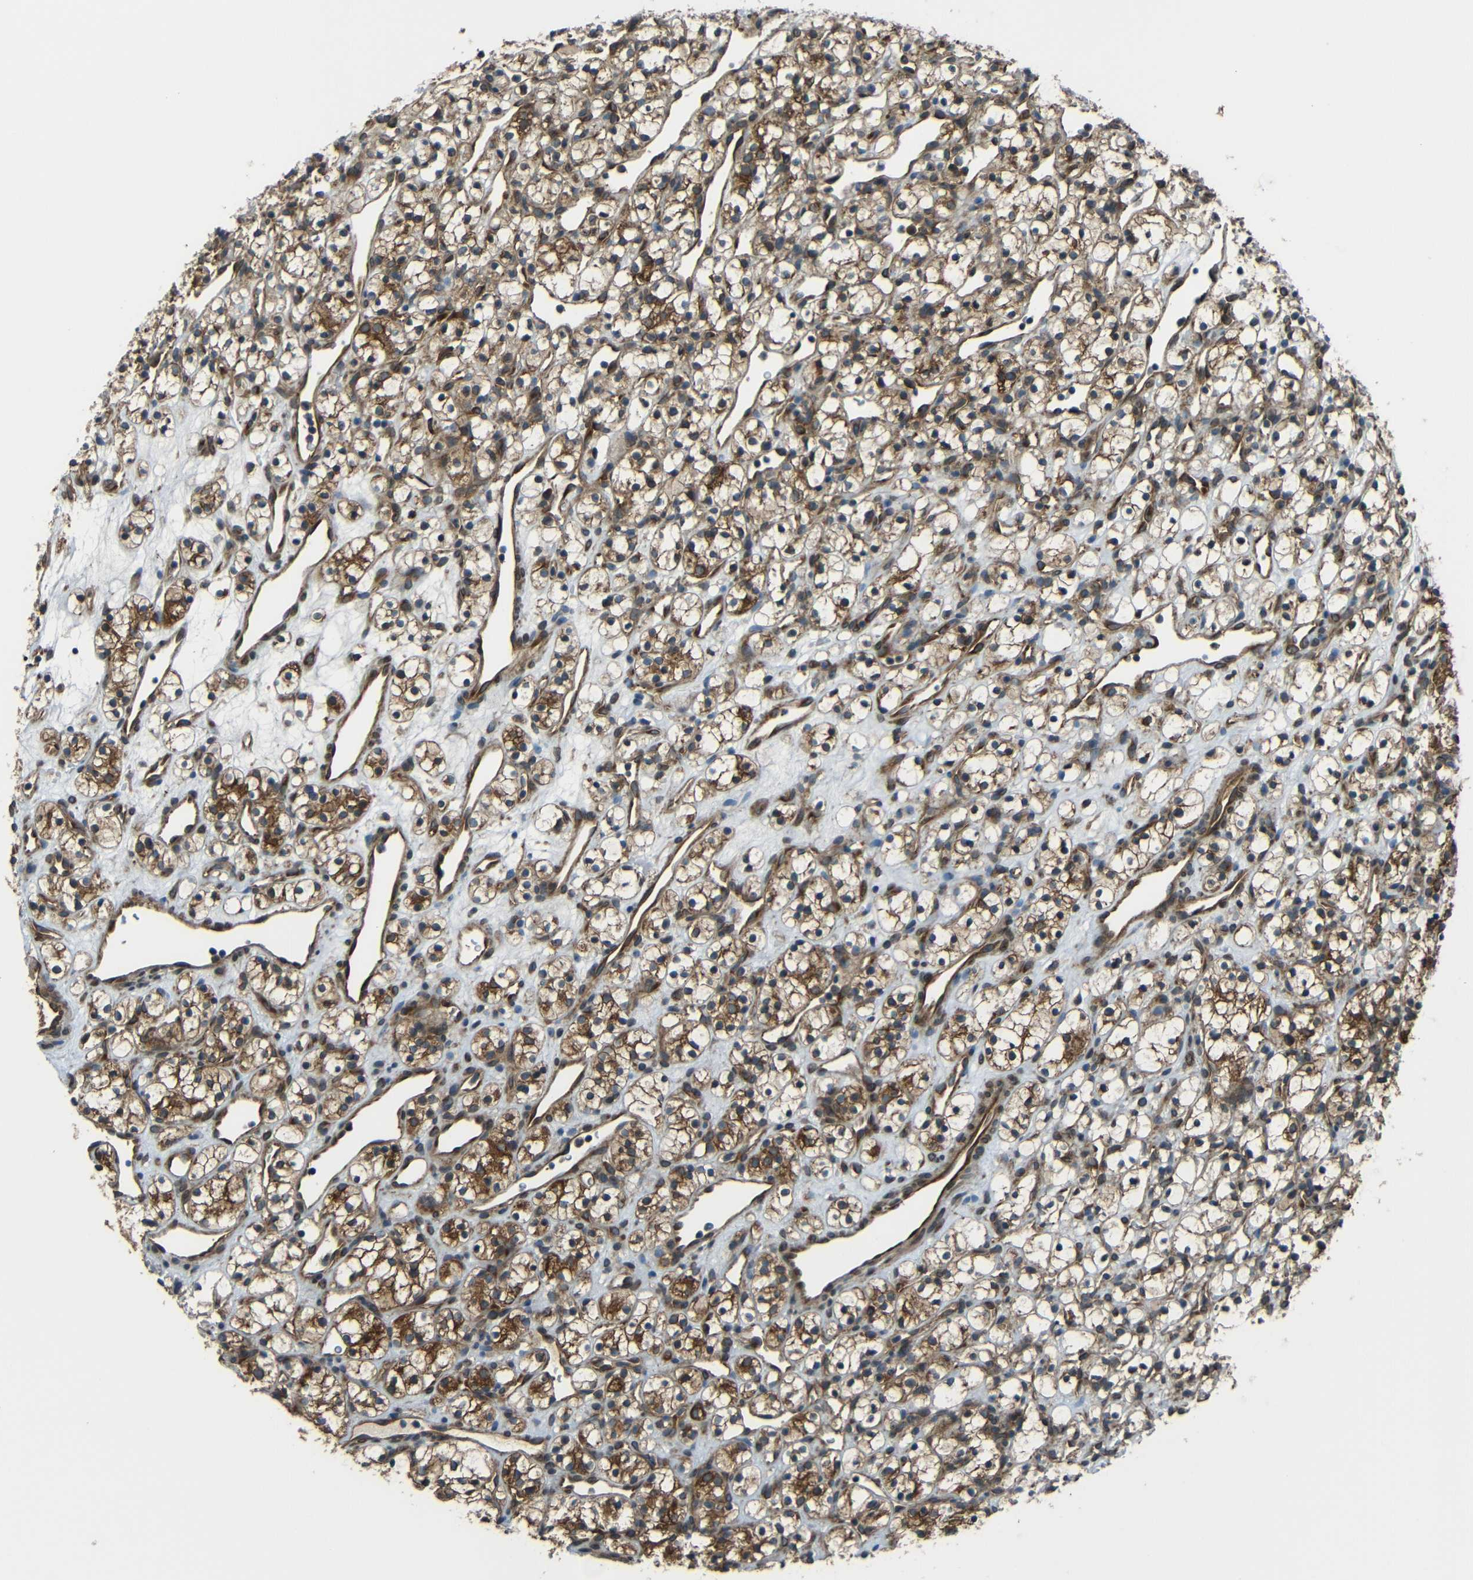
{"staining": {"intensity": "strong", "quantity": "25%-75%", "location": "cytoplasmic/membranous"}, "tissue": "renal cancer", "cell_type": "Tumor cells", "image_type": "cancer", "snomed": [{"axis": "morphology", "description": "Adenocarcinoma, NOS"}, {"axis": "topography", "description": "Kidney"}], "caption": "This photomicrograph demonstrates immunohistochemistry staining of human adenocarcinoma (renal), with high strong cytoplasmic/membranous positivity in approximately 25%-75% of tumor cells.", "gene": "VAPB", "patient": {"sex": "female", "age": 60}}